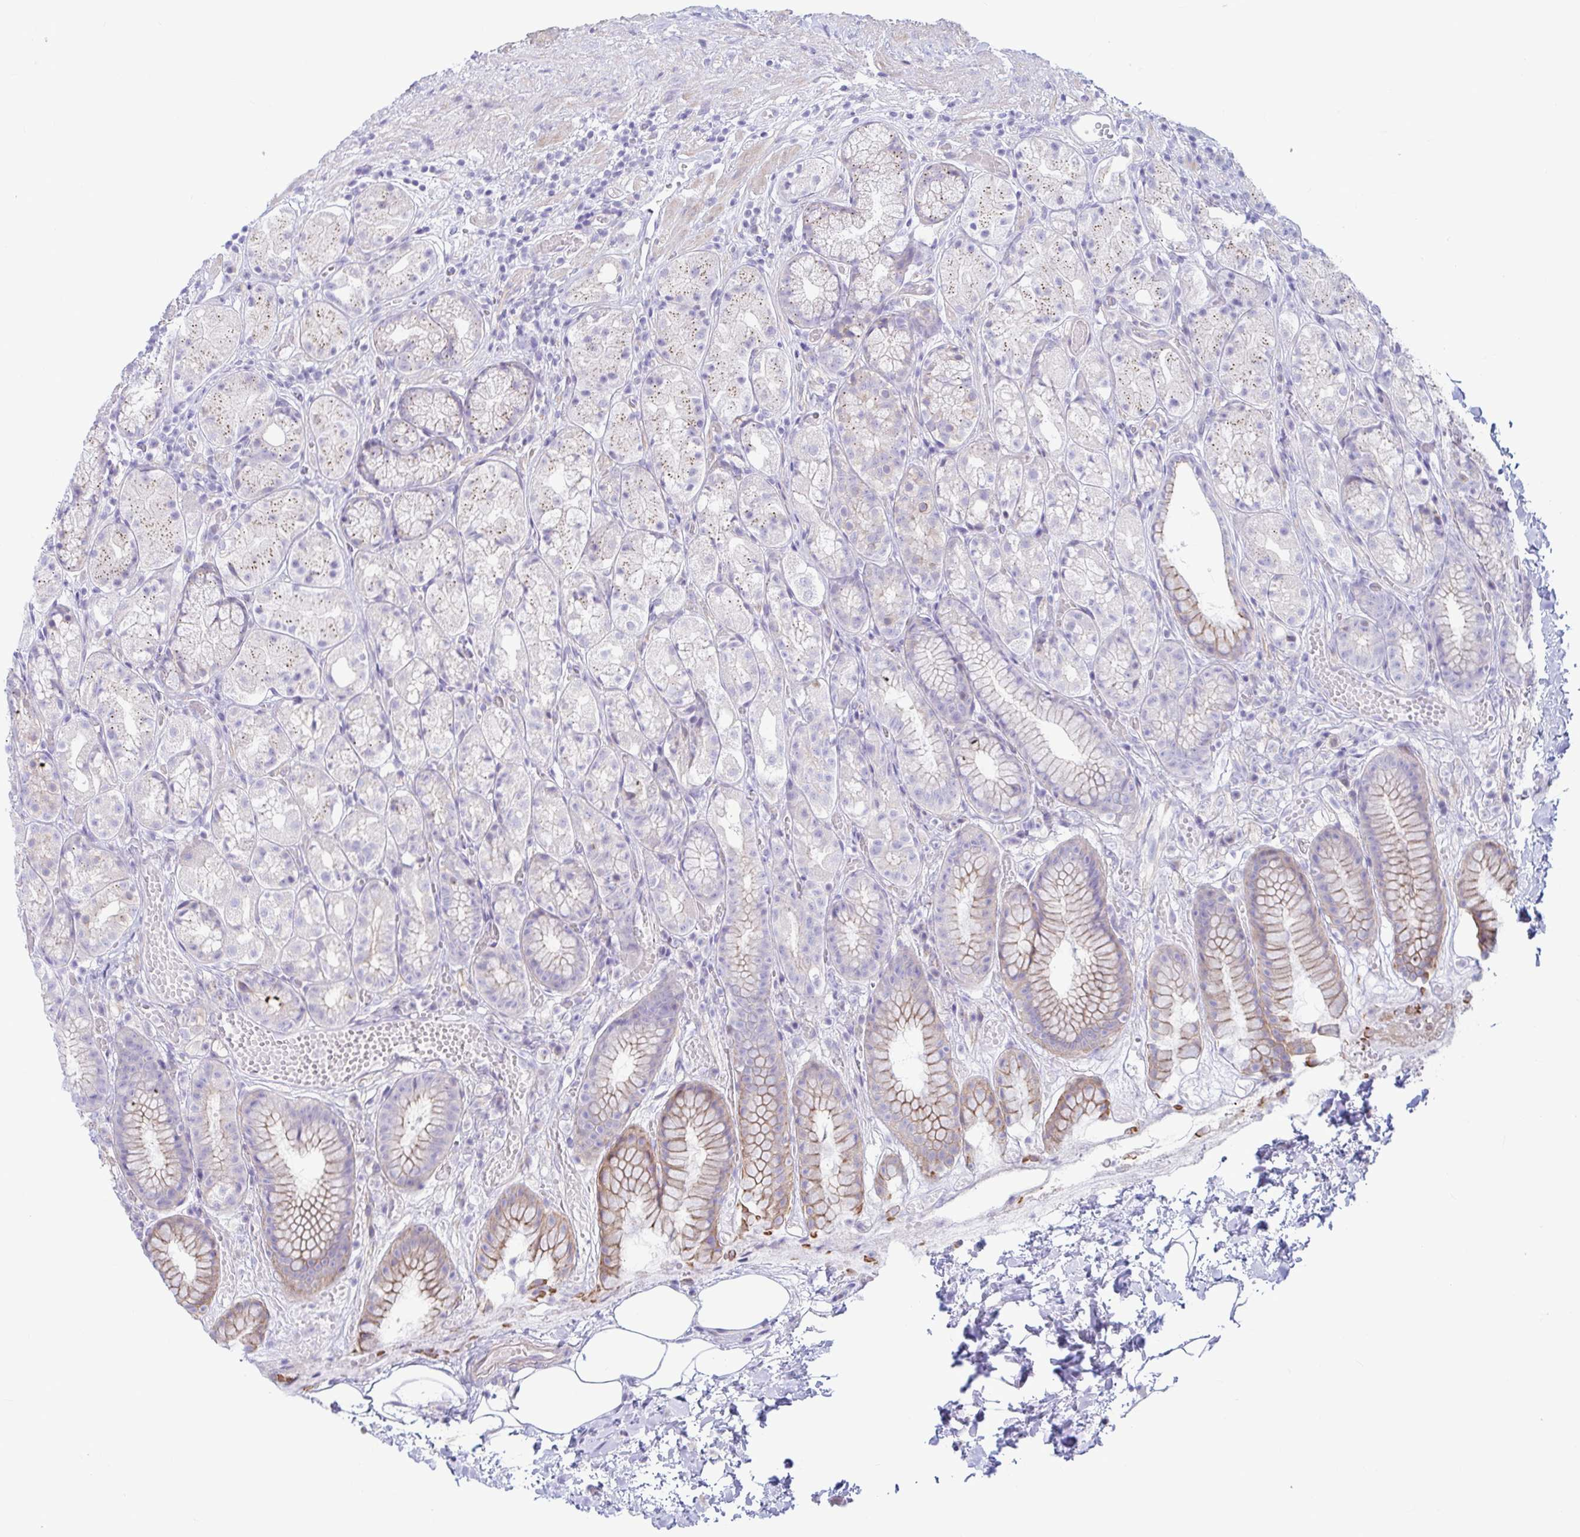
{"staining": {"intensity": "moderate", "quantity": "<25%", "location": "cytoplasmic/membranous"}, "tissue": "stomach", "cell_type": "Glandular cells", "image_type": "normal", "snomed": [{"axis": "morphology", "description": "Normal tissue, NOS"}, {"axis": "topography", "description": "Stomach"}], "caption": "Glandular cells show moderate cytoplasmic/membranous expression in about <25% of cells in unremarkable stomach. The staining was performed using DAB (3,3'-diaminobenzidine) to visualize the protein expression in brown, while the nuclei were stained in blue with hematoxylin (Magnification: 20x).", "gene": "TNNI2", "patient": {"sex": "male", "age": 70}}